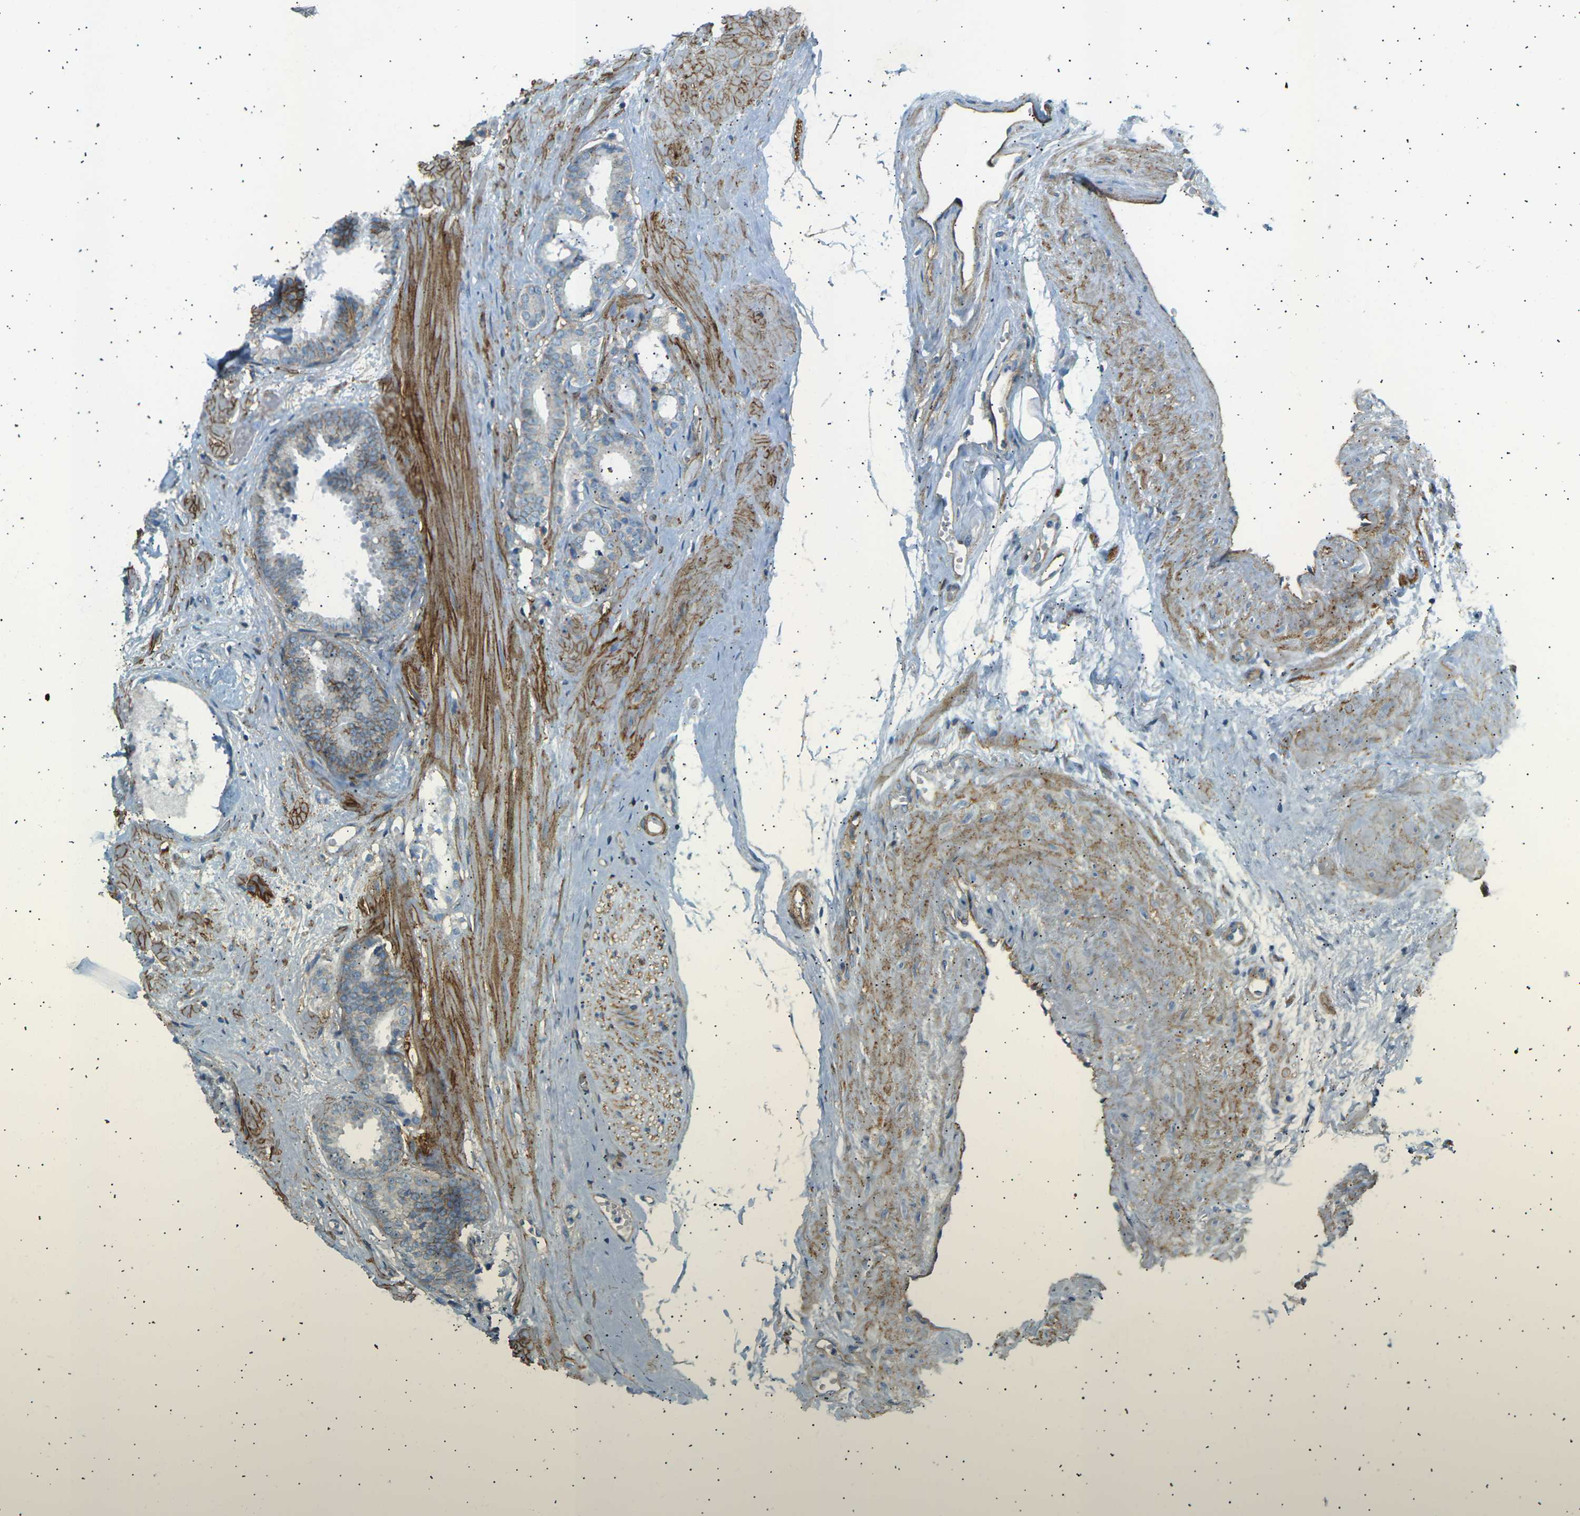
{"staining": {"intensity": "weak", "quantity": "<25%", "location": "cytoplasmic/membranous"}, "tissue": "prostate cancer", "cell_type": "Tumor cells", "image_type": "cancer", "snomed": [{"axis": "morphology", "description": "Adenocarcinoma, Low grade"}, {"axis": "topography", "description": "Prostate"}], "caption": "Immunohistochemistry (IHC) photomicrograph of prostate cancer (low-grade adenocarcinoma) stained for a protein (brown), which shows no expression in tumor cells. Brightfield microscopy of IHC stained with DAB (brown) and hematoxylin (blue), captured at high magnification.", "gene": "ATP2B4", "patient": {"sex": "male", "age": 53}}